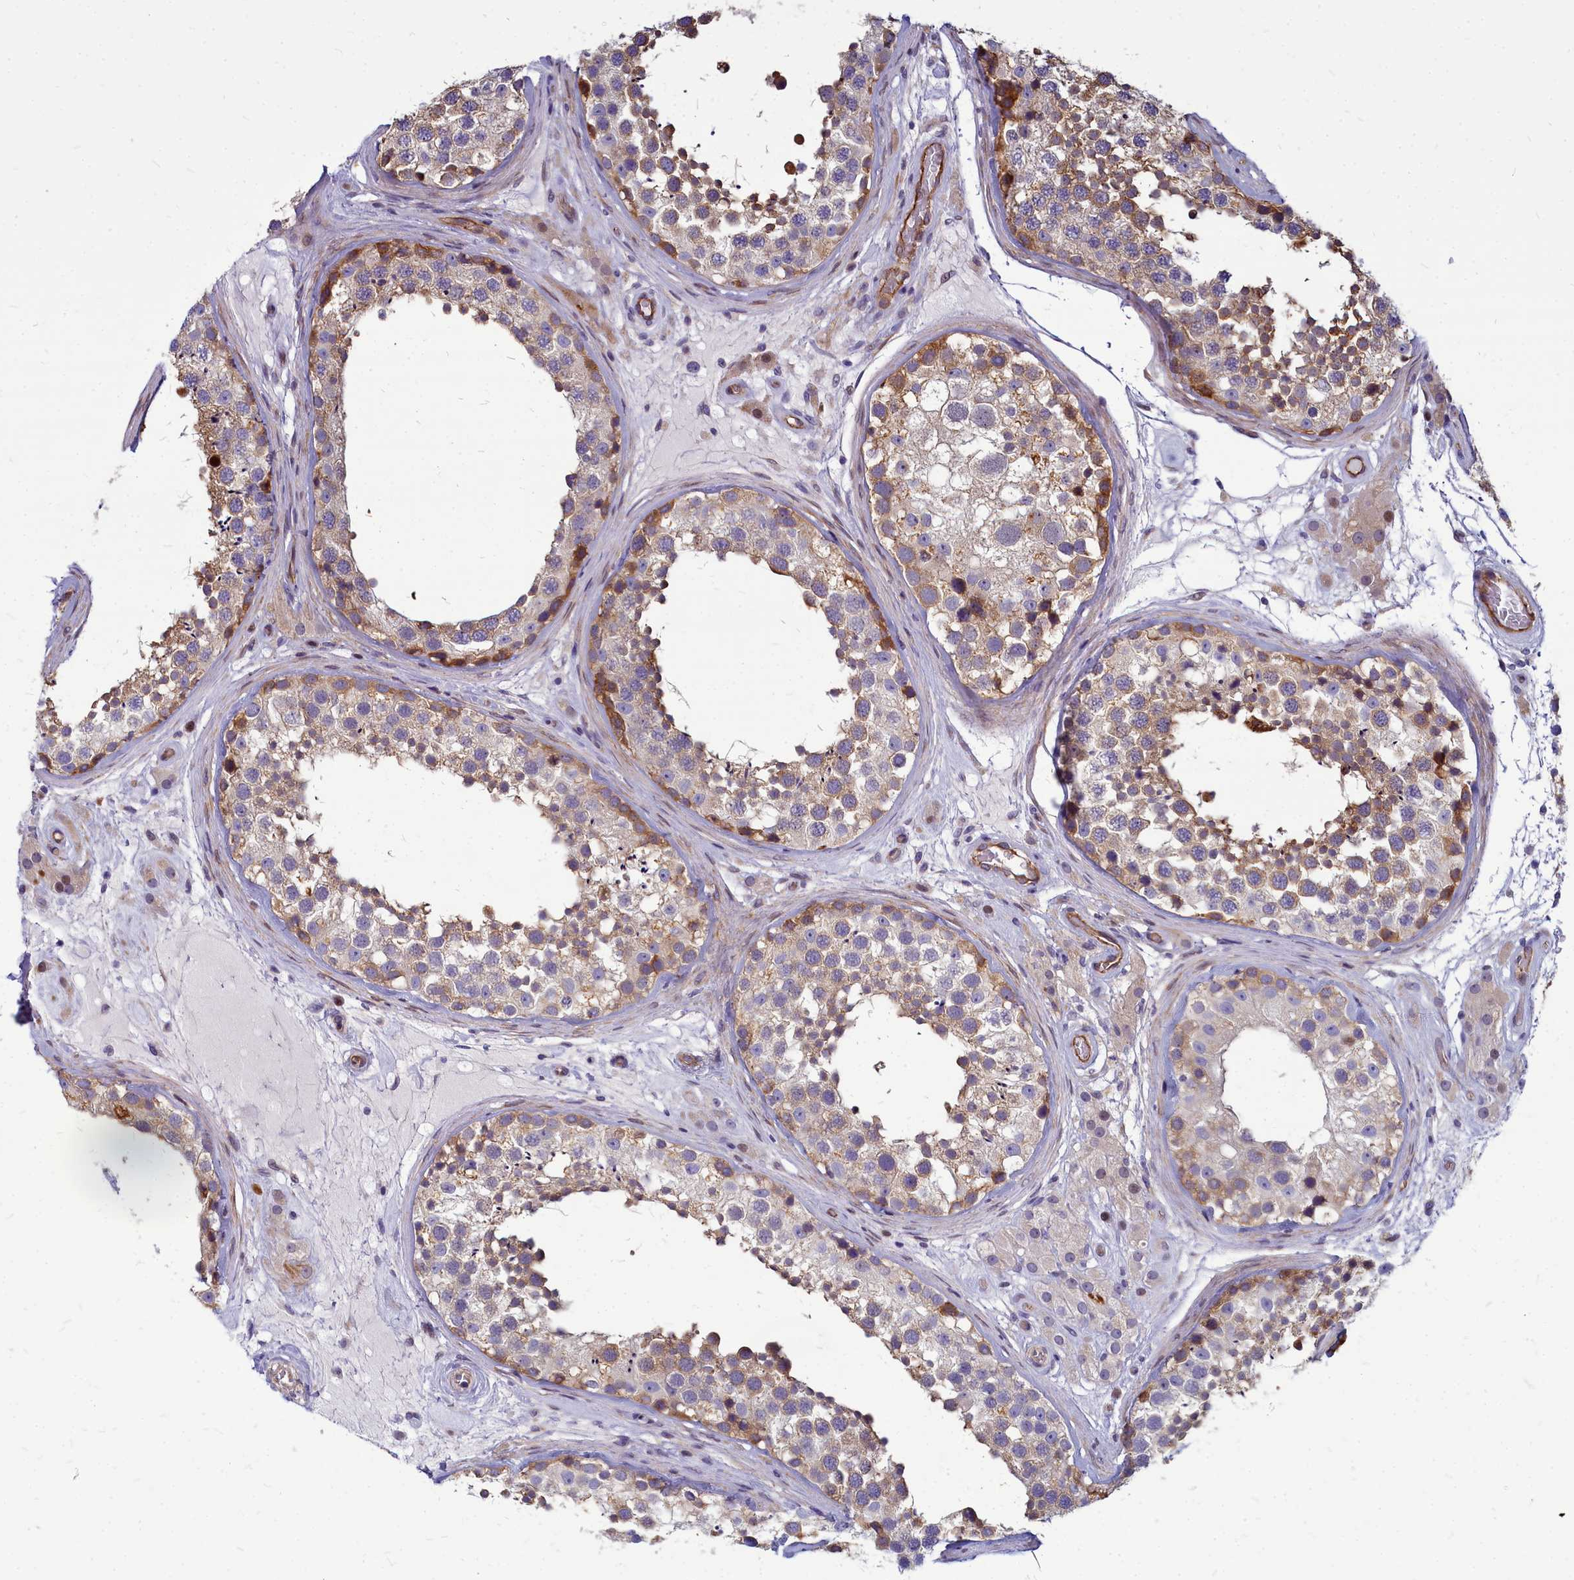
{"staining": {"intensity": "moderate", "quantity": ">75%", "location": "cytoplasmic/membranous"}, "tissue": "testis", "cell_type": "Cells in seminiferous ducts", "image_type": "normal", "snomed": [{"axis": "morphology", "description": "Normal tissue, NOS"}, {"axis": "topography", "description": "Testis"}], "caption": "Immunohistochemical staining of benign human testis reveals medium levels of moderate cytoplasmic/membranous positivity in approximately >75% of cells in seminiferous ducts.", "gene": "TTC5", "patient": {"sex": "male", "age": 46}}